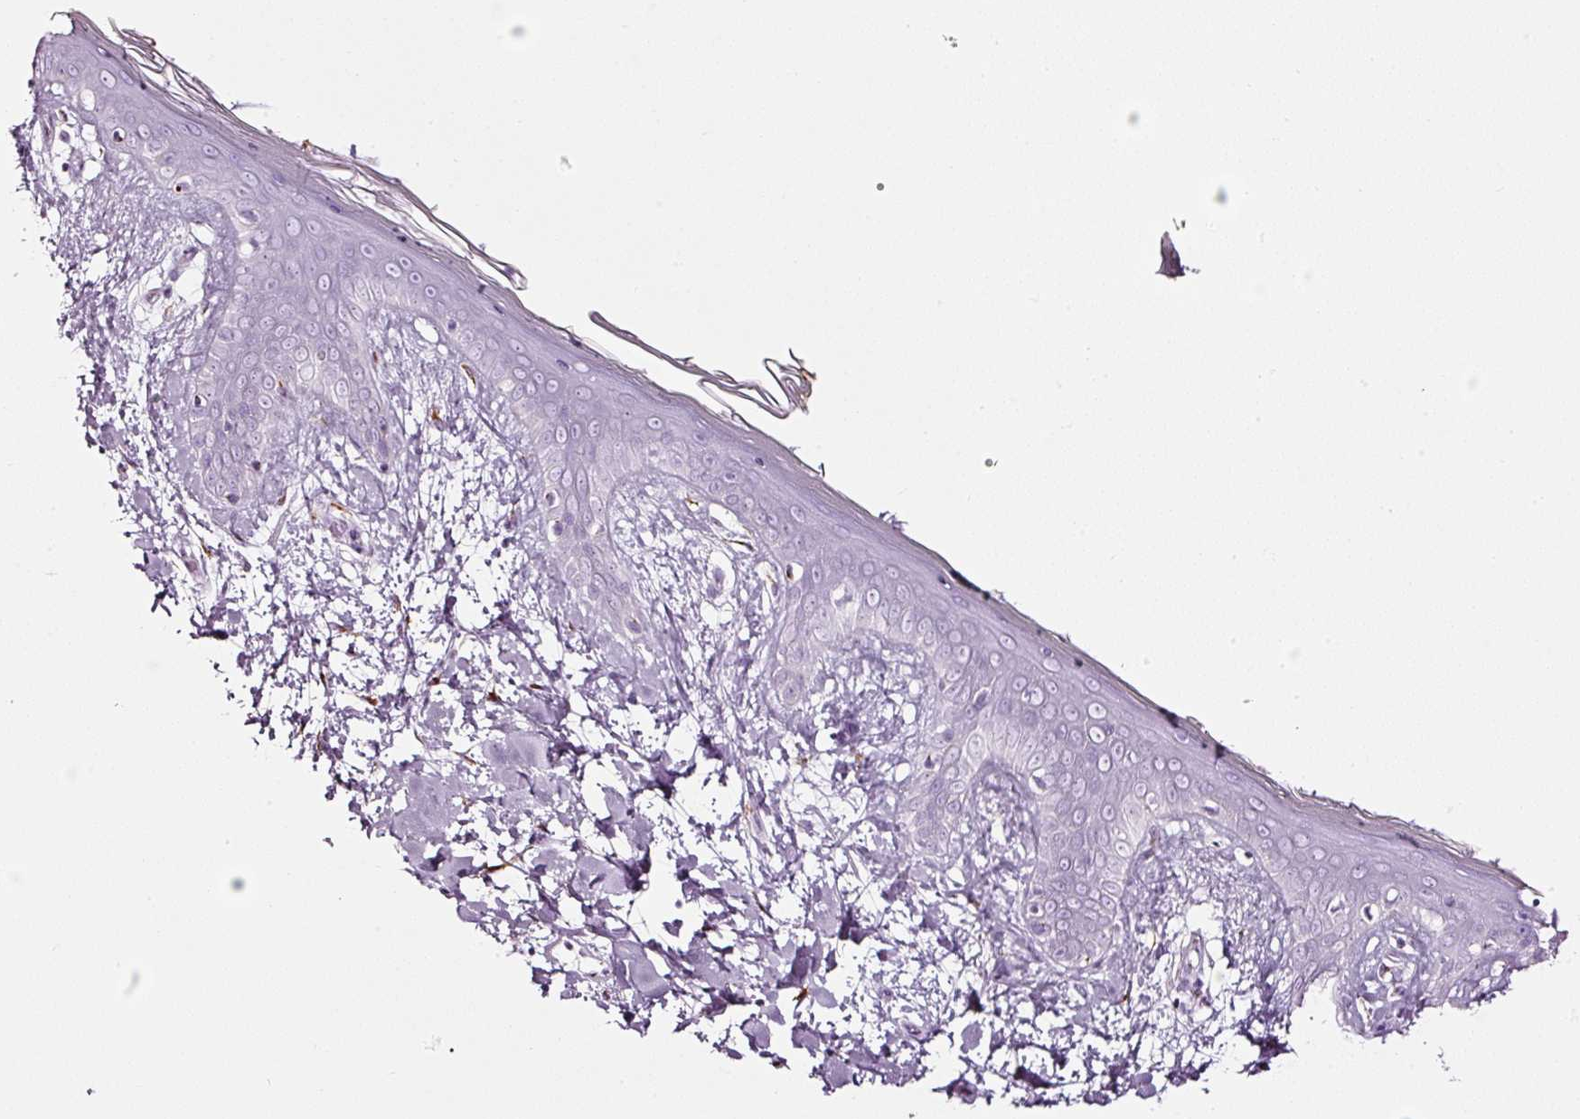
{"staining": {"intensity": "negative", "quantity": "none", "location": "none"}, "tissue": "skin", "cell_type": "Fibroblasts", "image_type": "normal", "snomed": [{"axis": "morphology", "description": "Normal tissue, NOS"}, {"axis": "topography", "description": "Skin"}], "caption": "Fibroblasts show no significant protein staining in normal skin.", "gene": "SDF4", "patient": {"sex": "female", "age": 34}}